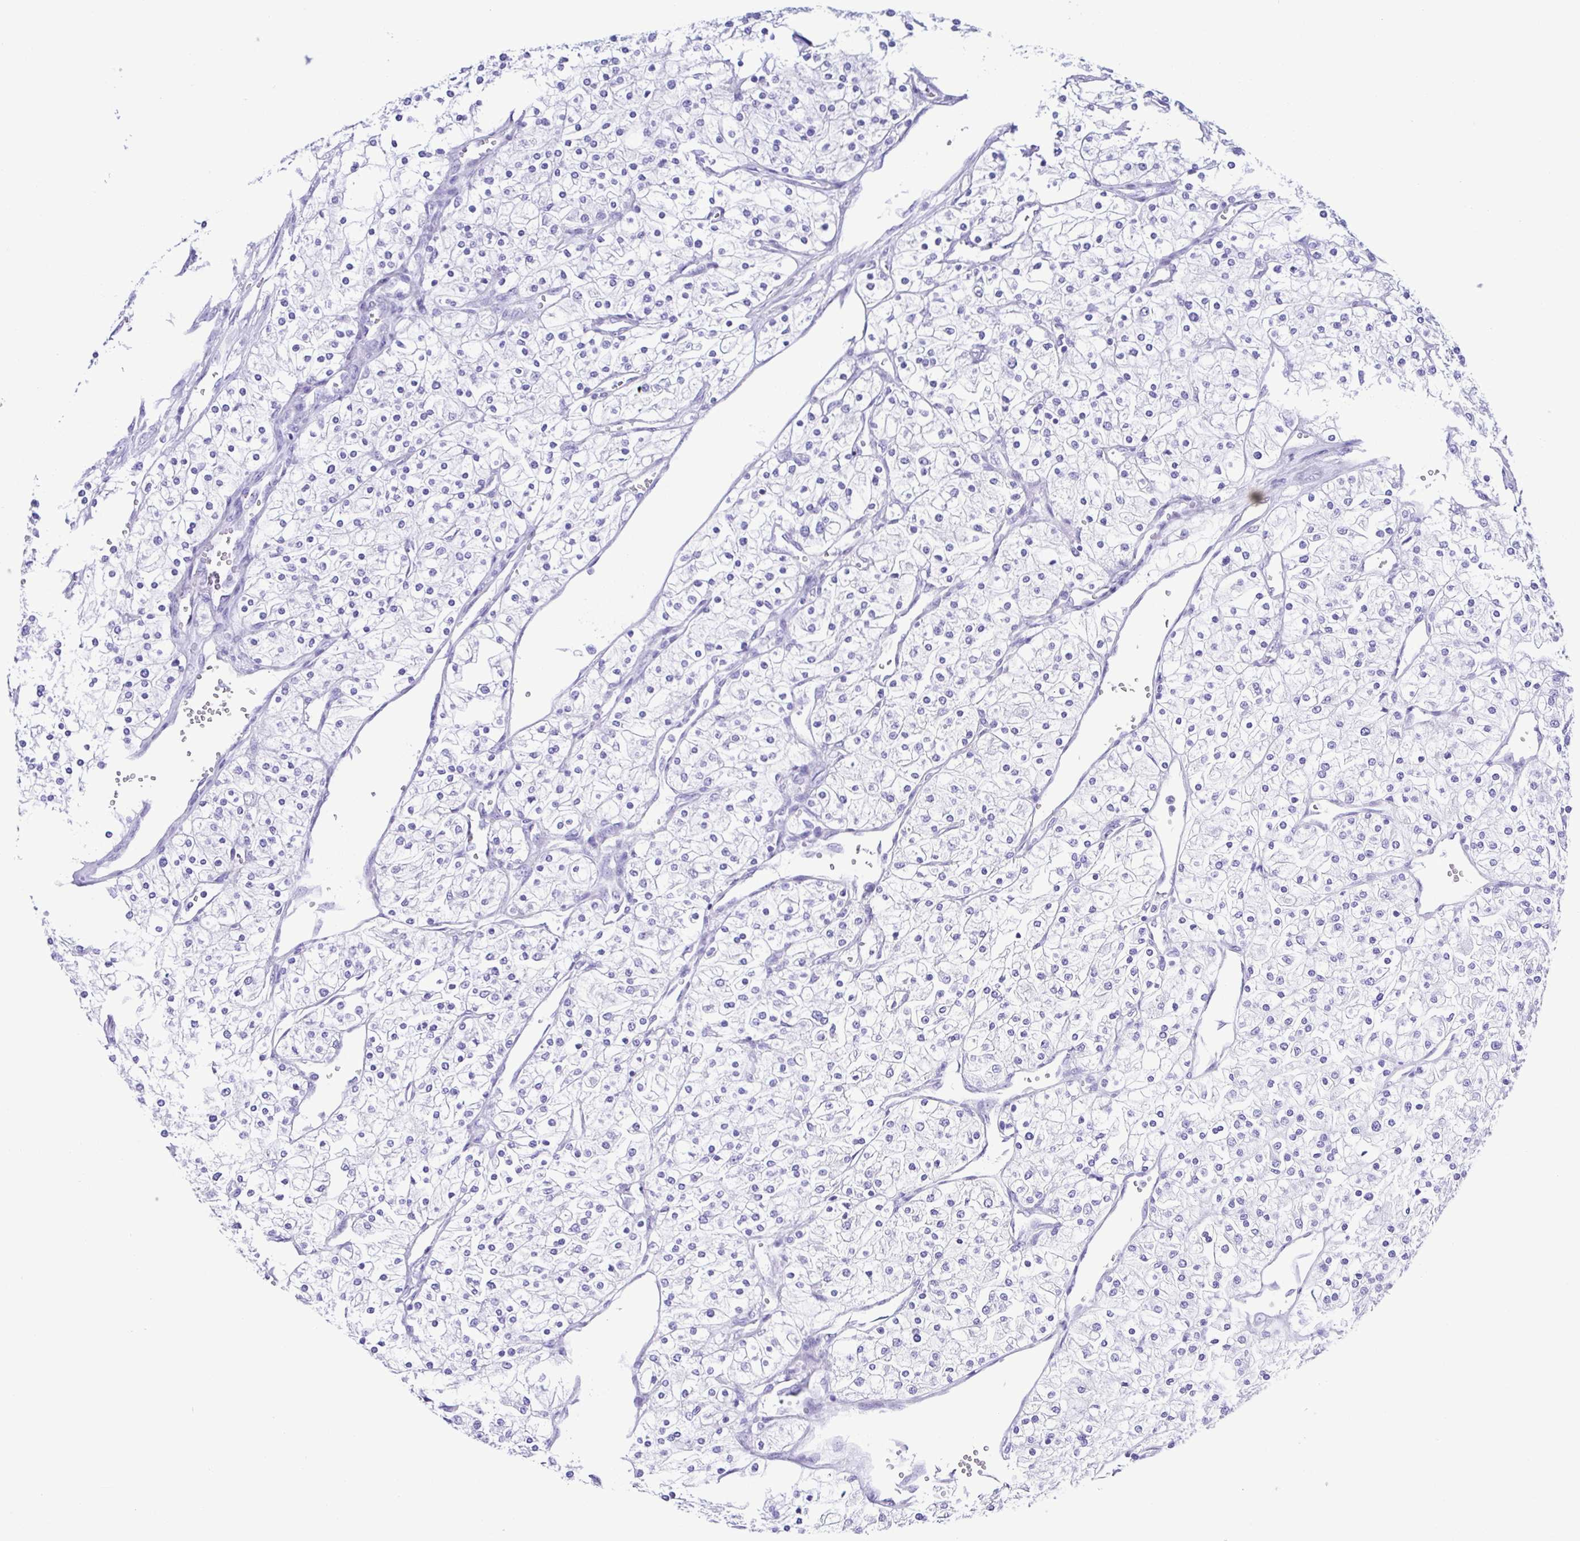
{"staining": {"intensity": "negative", "quantity": "none", "location": "none"}, "tissue": "renal cancer", "cell_type": "Tumor cells", "image_type": "cancer", "snomed": [{"axis": "morphology", "description": "Adenocarcinoma, NOS"}, {"axis": "topography", "description": "Kidney"}], "caption": "Tumor cells are negative for brown protein staining in renal cancer (adenocarcinoma).", "gene": "GPR17", "patient": {"sex": "male", "age": 80}}